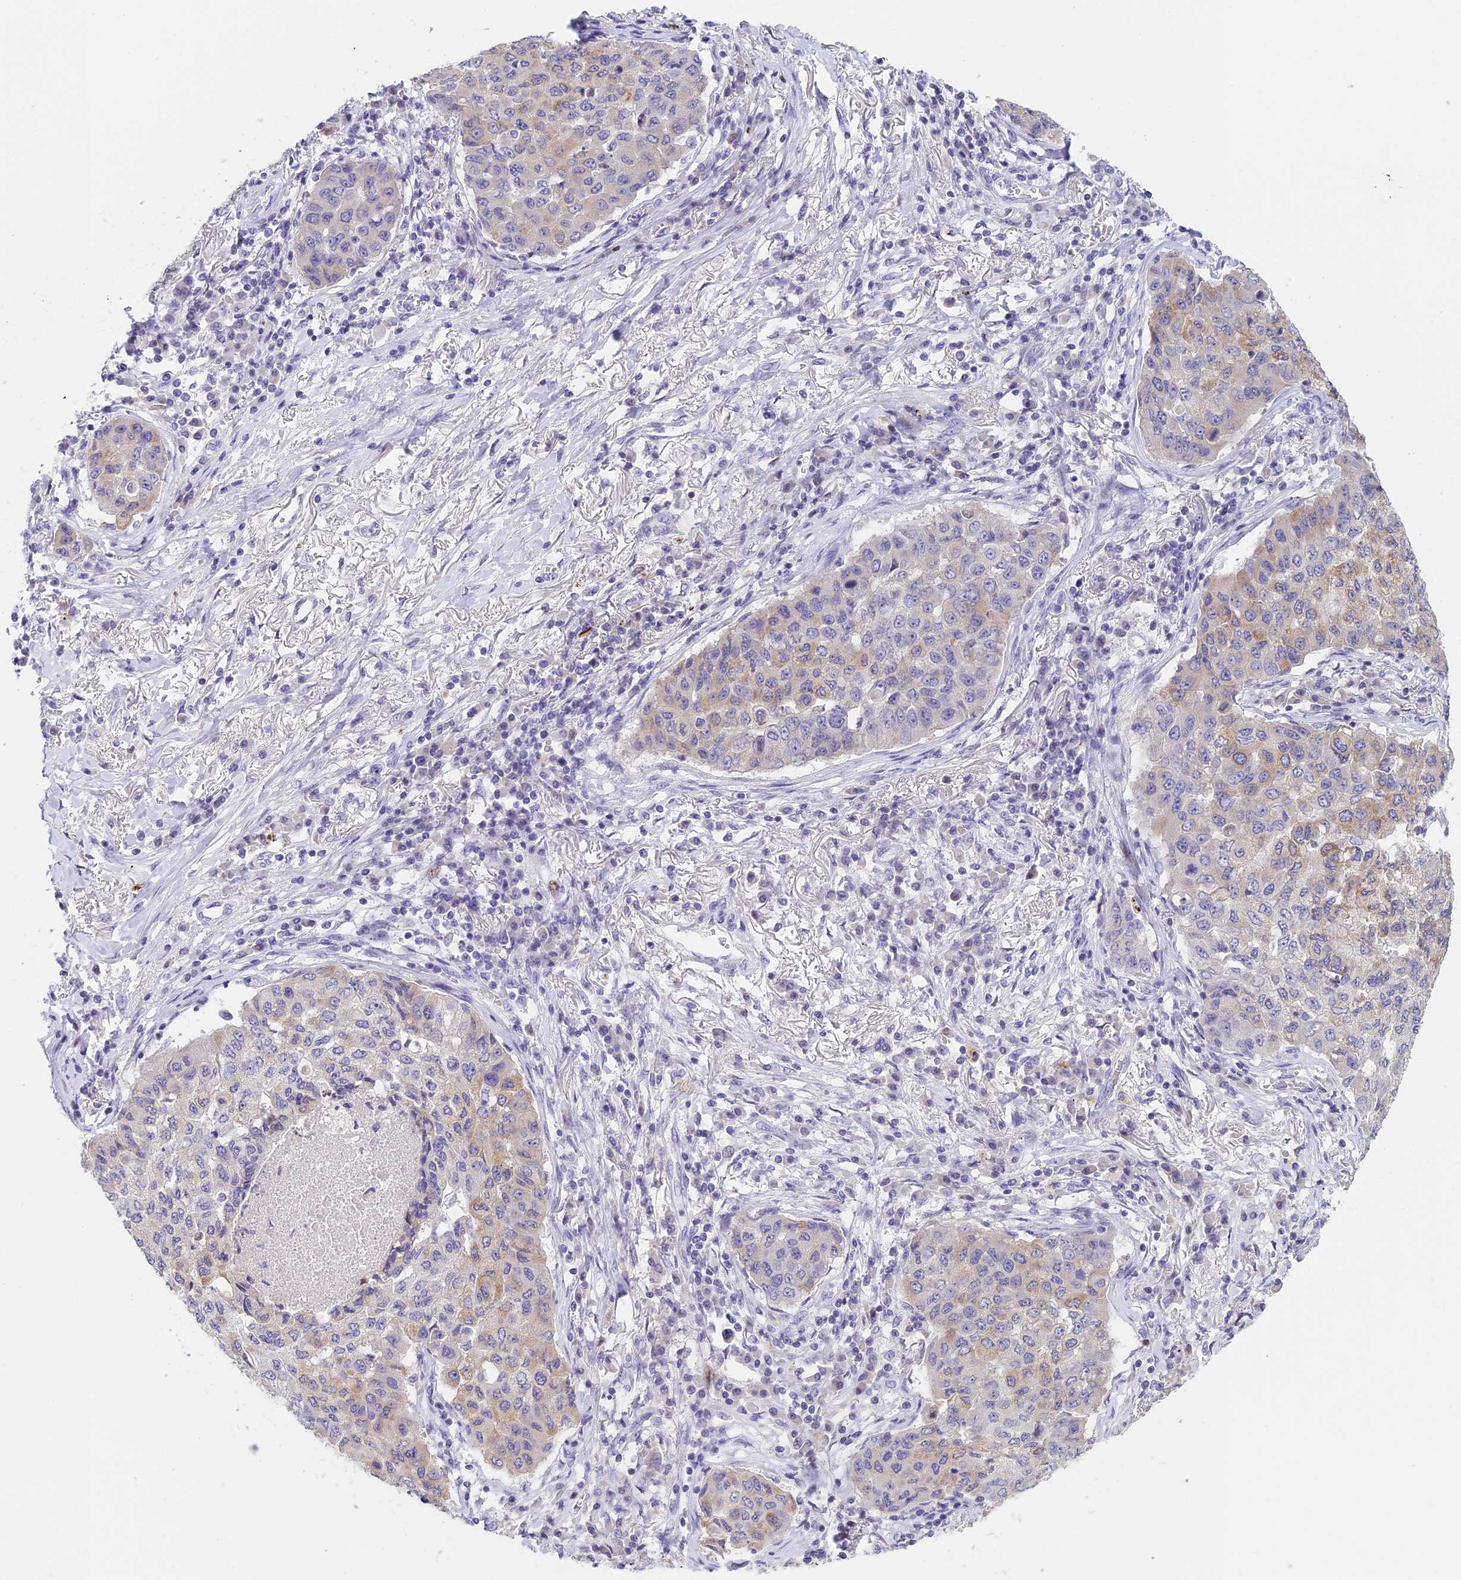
{"staining": {"intensity": "weak", "quantity": "25%-75%", "location": "cytoplasmic/membranous"}, "tissue": "lung cancer", "cell_type": "Tumor cells", "image_type": "cancer", "snomed": [{"axis": "morphology", "description": "Squamous cell carcinoma, NOS"}, {"axis": "topography", "description": "Lung"}], "caption": "Immunohistochemical staining of lung cancer (squamous cell carcinoma) shows weak cytoplasmic/membranous protein positivity in approximately 25%-75% of tumor cells.", "gene": "REXO5", "patient": {"sex": "male", "age": 74}}